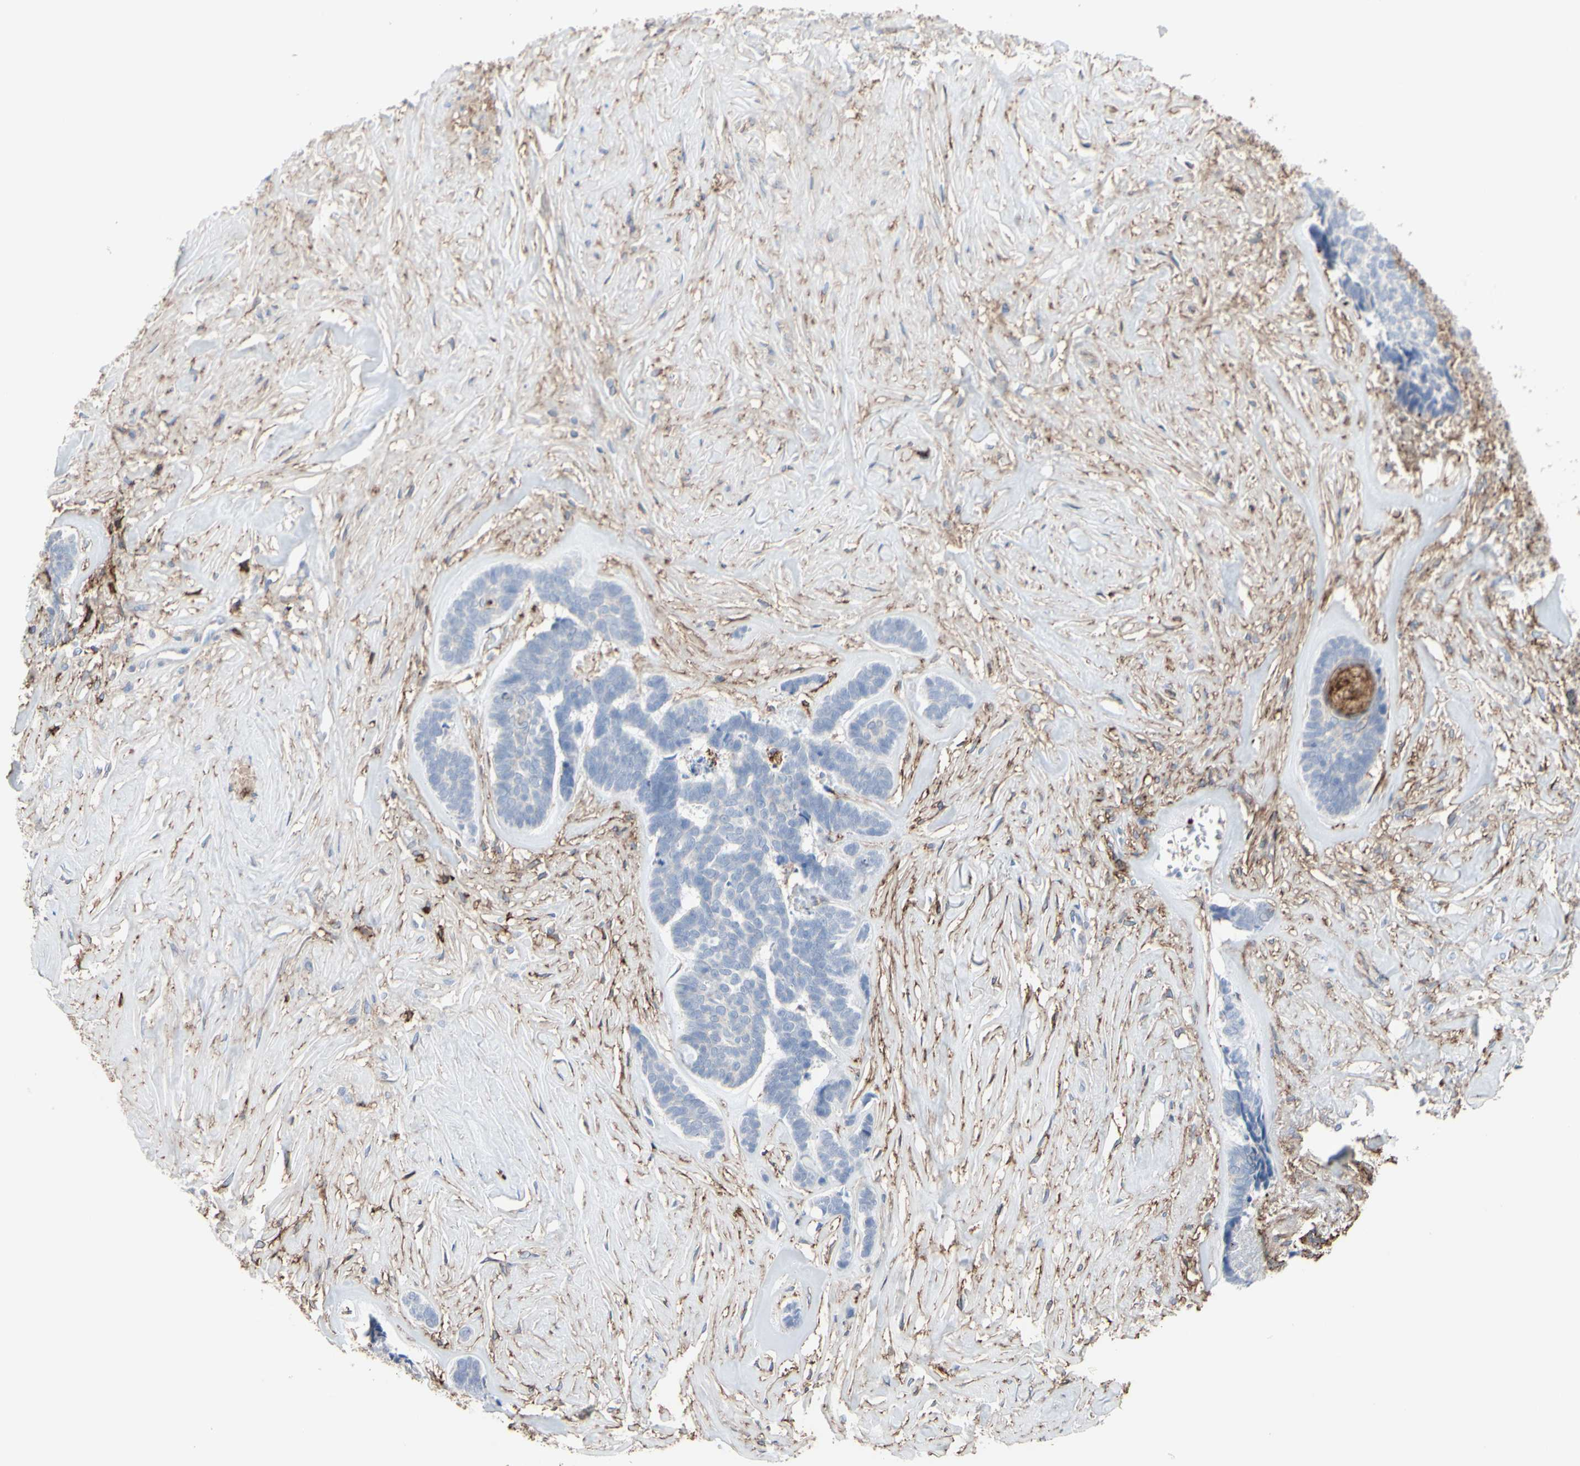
{"staining": {"intensity": "negative", "quantity": "none", "location": "none"}, "tissue": "skin cancer", "cell_type": "Tumor cells", "image_type": "cancer", "snomed": [{"axis": "morphology", "description": "Basal cell carcinoma"}, {"axis": "topography", "description": "Skin"}], "caption": "The immunohistochemistry (IHC) image has no significant expression in tumor cells of basal cell carcinoma (skin) tissue.", "gene": "ANXA6", "patient": {"sex": "male", "age": 84}}